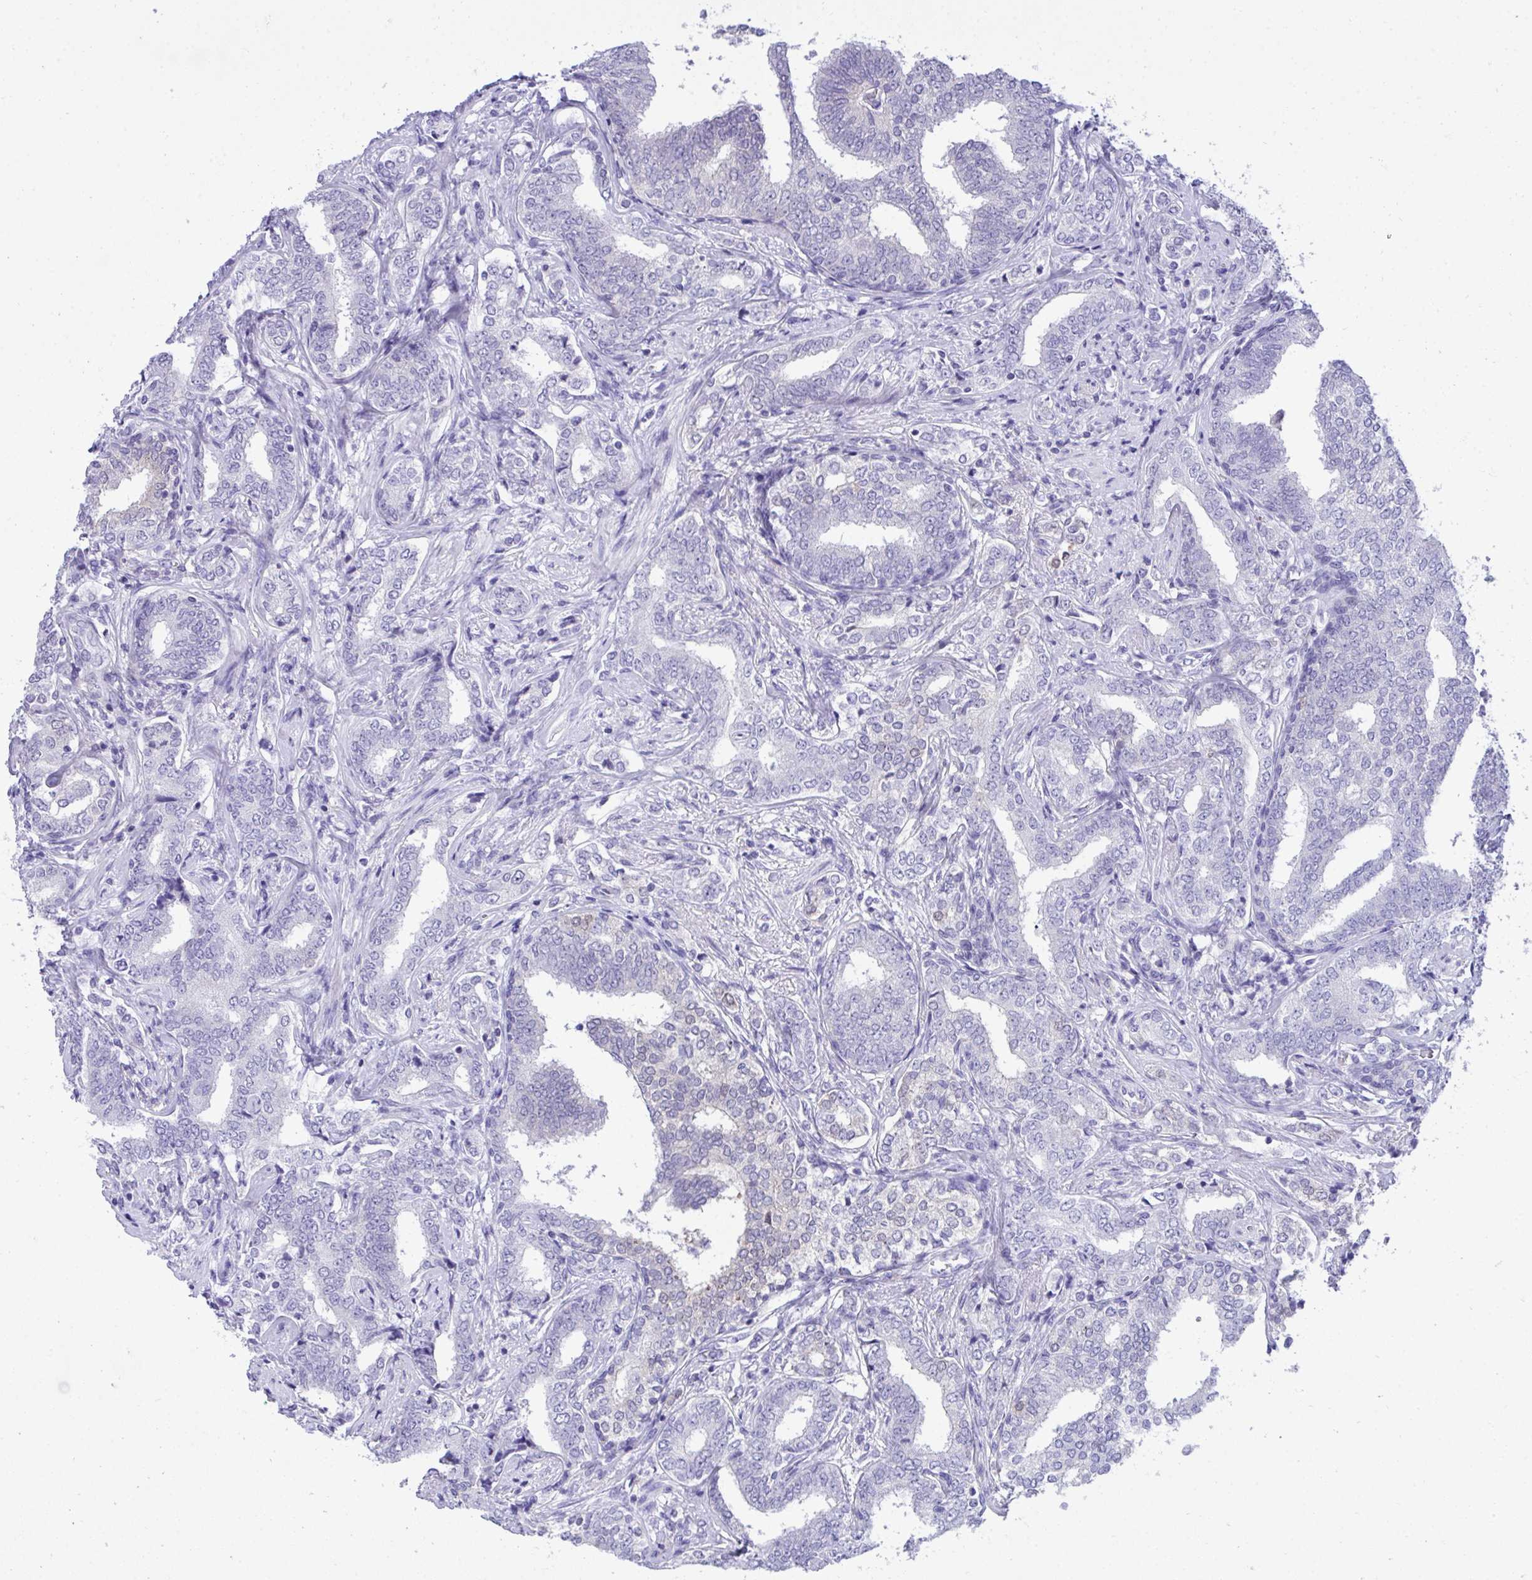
{"staining": {"intensity": "negative", "quantity": "none", "location": "none"}, "tissue": "prostate cancer", "cell_type": "Tumor cells", "image_type": "cancer", "snomed": [{"axis": "morphology", "description": "Adenocarcinoma, High grade"}, {"axis": "topography", "description": "Prostate"}], "caption": "Prostate high-grade adenocarcinoma was stained to show a protein in brown. There is no significant staining in tumor cells.", "gene": "PGM2L1", "patient": {"sex": "male", "age": 72}}